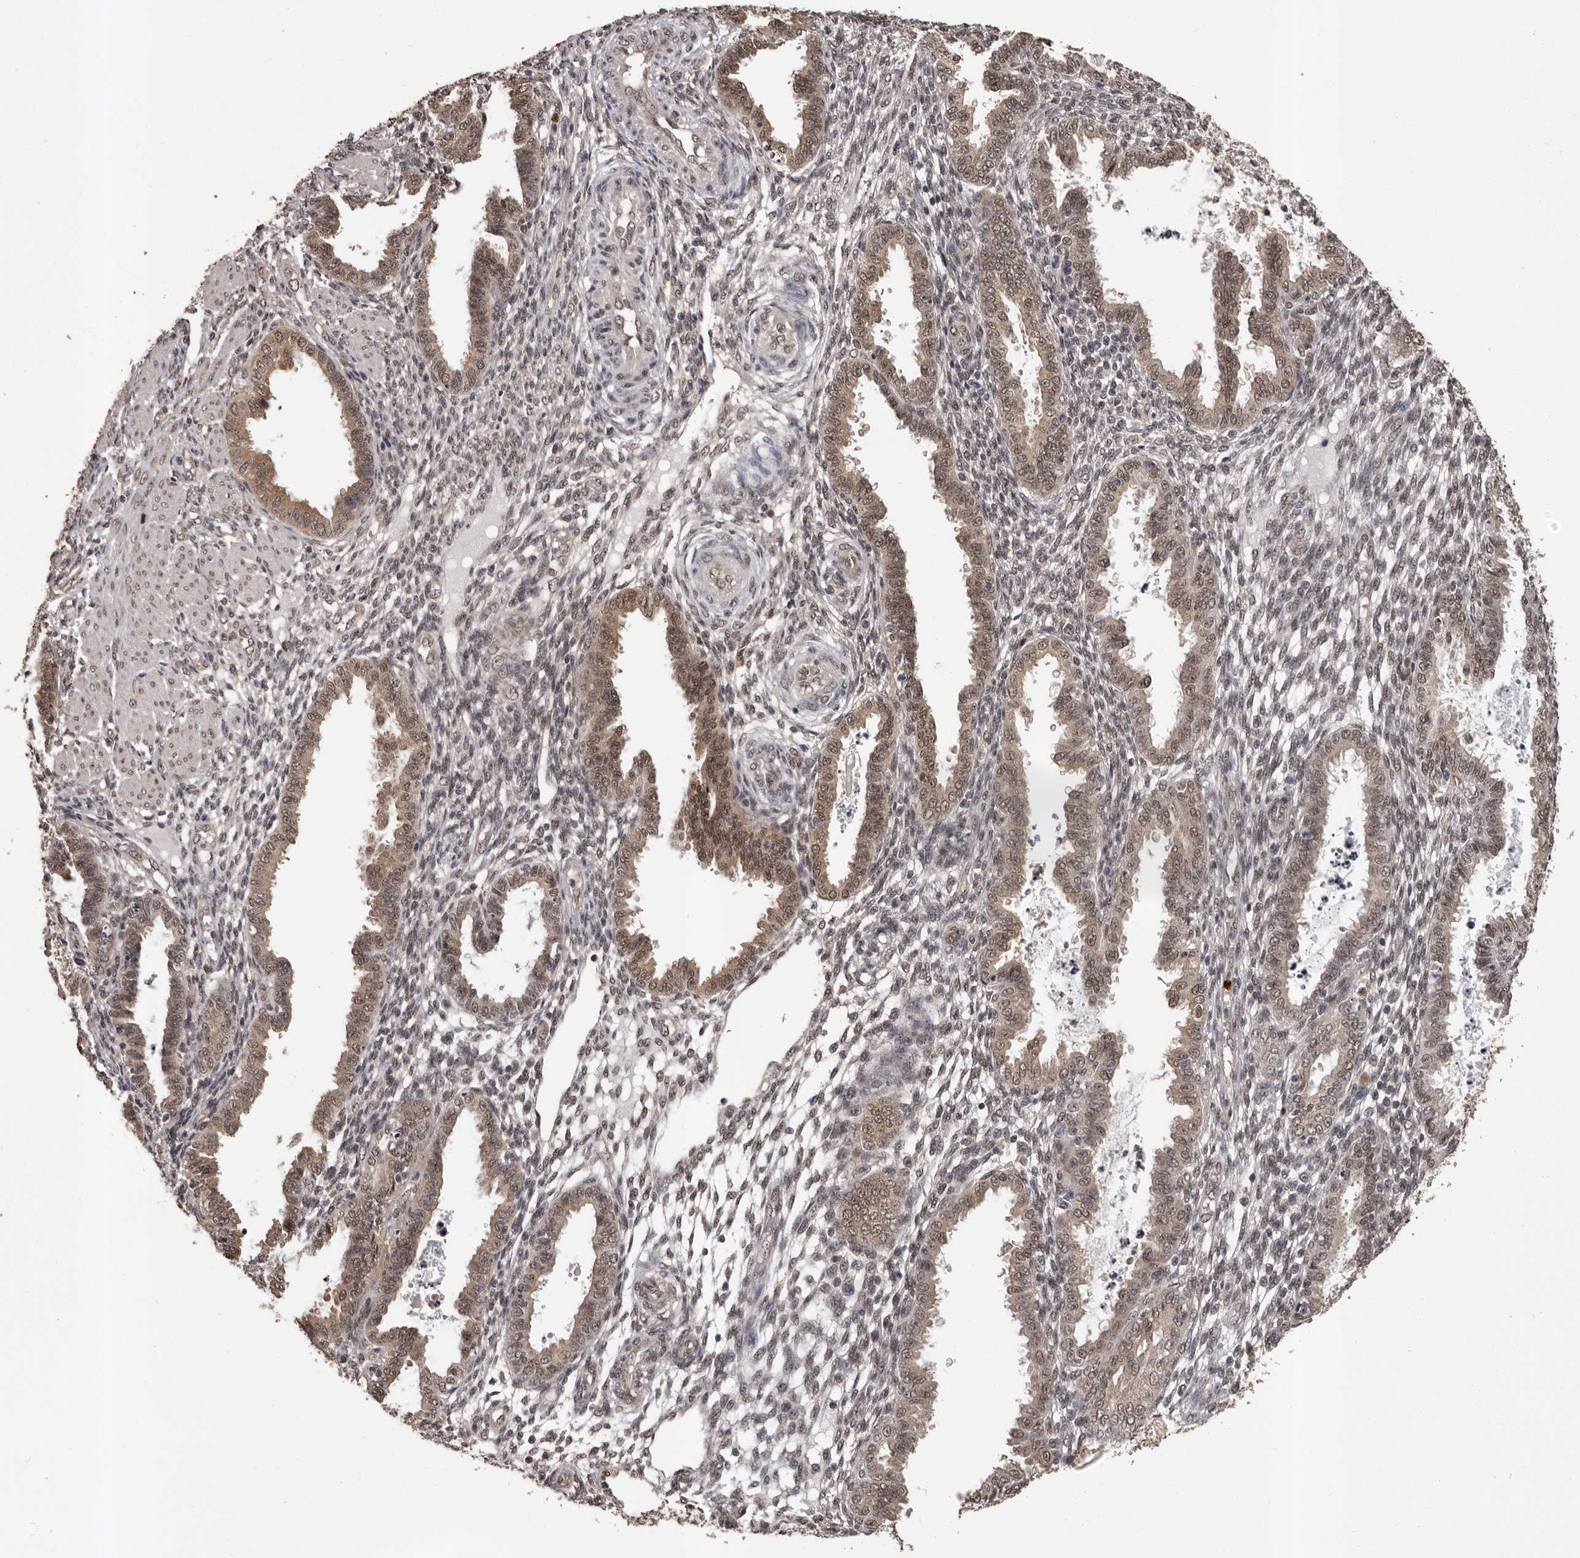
{"staining": {"intensity": "moderate", "quantity": "<25%", "location": "cytoplasmic/membranous,nuclear"}, "tissue": "endometrium", "cell_type": "Cells in endometrial stroma", "image_type": "normal", "snomed": [{"axis": "morphology", "description": "Normal tissue, NOS"}, {"axis": "topography", "description": "Endometrium"}], "caption": "Cells in endometrial stroma show low levels of moderate cytoplasmic/membranous,nuclear expression in about <25% of cells in unremarkable endometrium. (DAB = brown stain, brightfield microscopy at high magnification).", "gene": "VPS37A", "patient": {"sex": "female", "age": 33}}